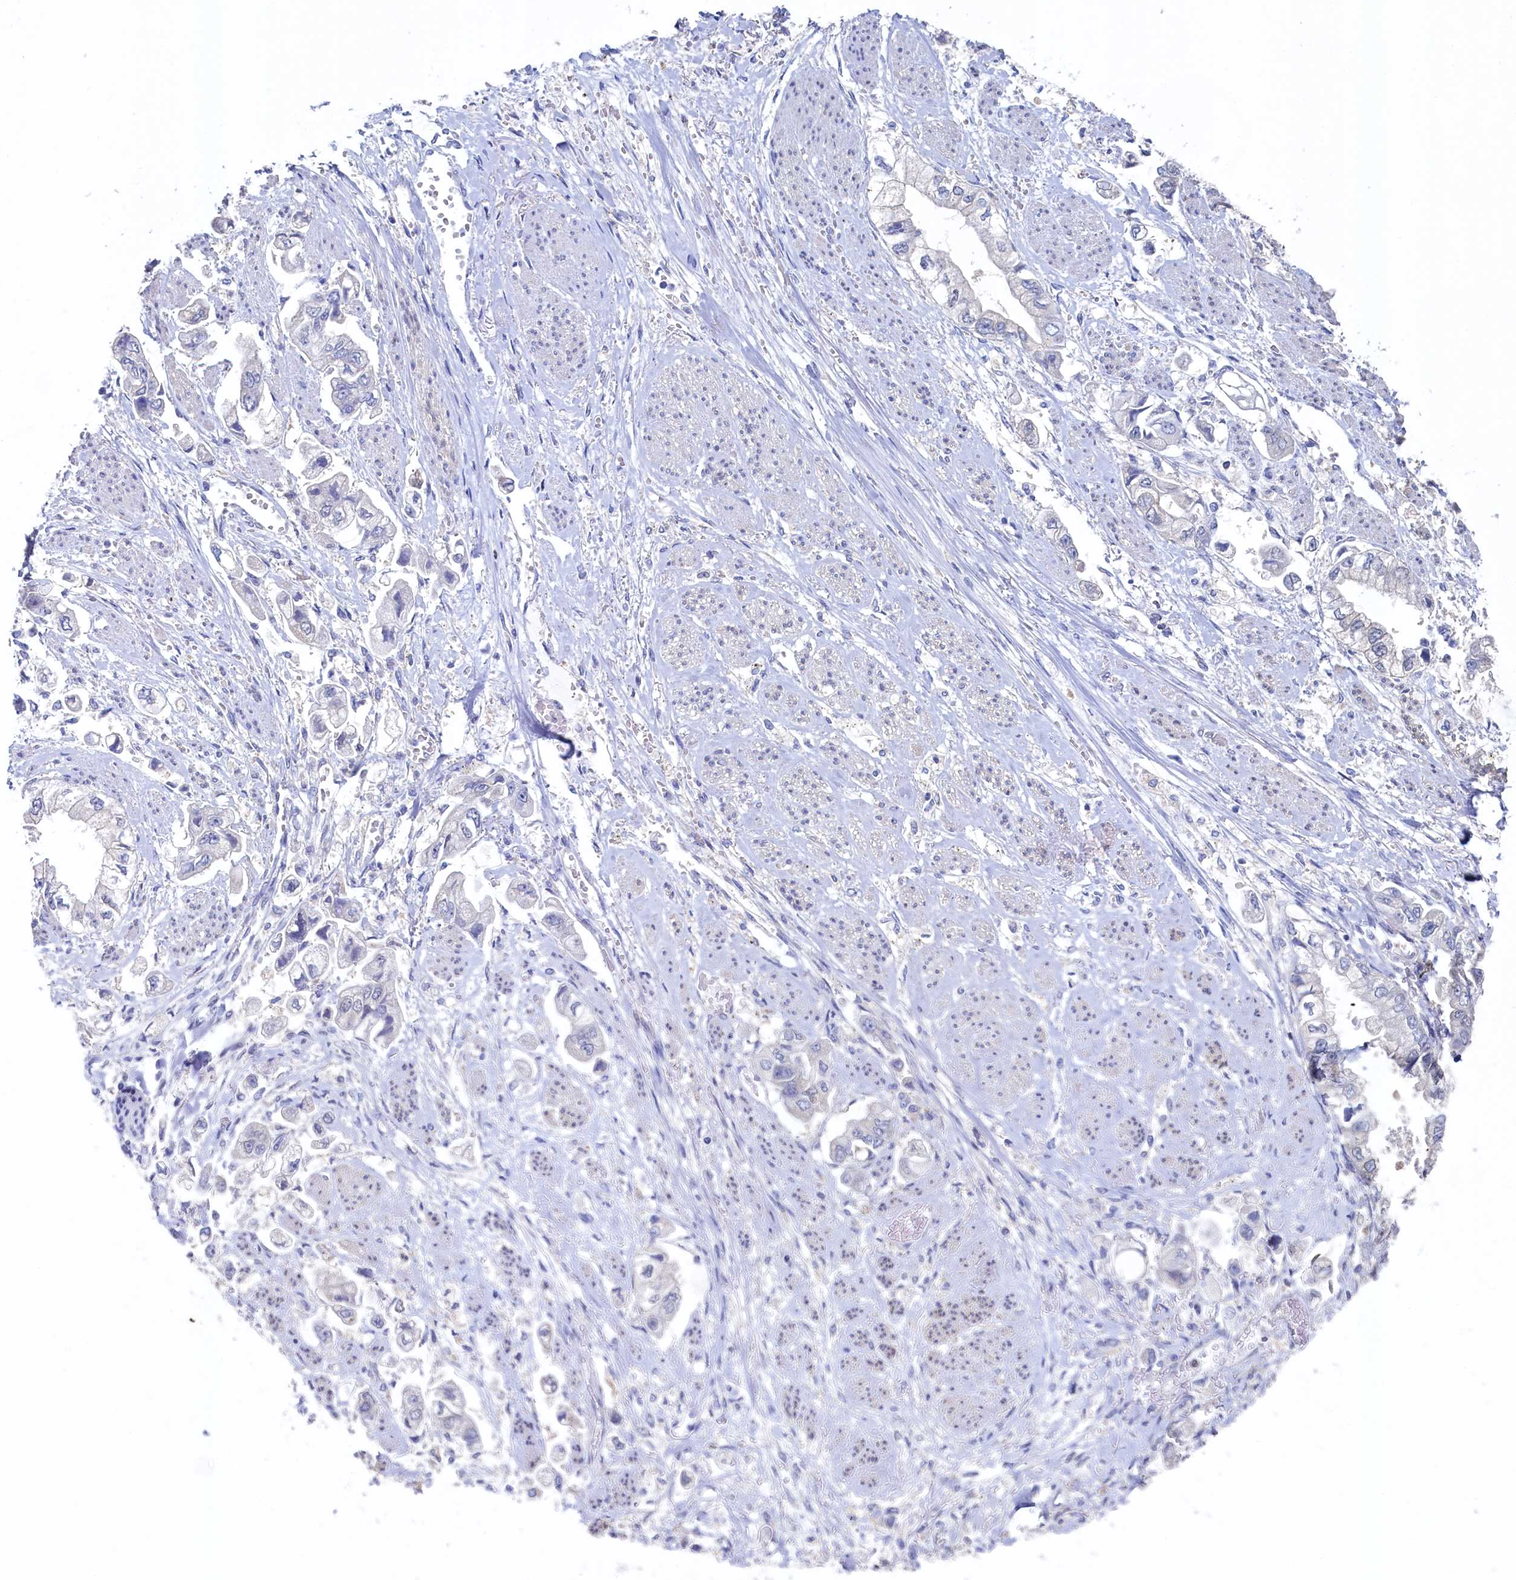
{"staining": {"intensity": "negative", "quantity": "none", "location": "none"}, "tissue": "stomach cancer", "cell_type": "Tumor cells", "image_type": "cancer", "snomed": [{"axis": "morphology", "description": "Adenocarcinoma, NOS"}, {"axis": "topography", "description": "Stomach"}], "caption": "Micrograph shows no significant protein expression in tumor cells of stomach adenocarcinoma.", "gene": "C11orf54", "patient": {"sex": "male", "age": 62}}